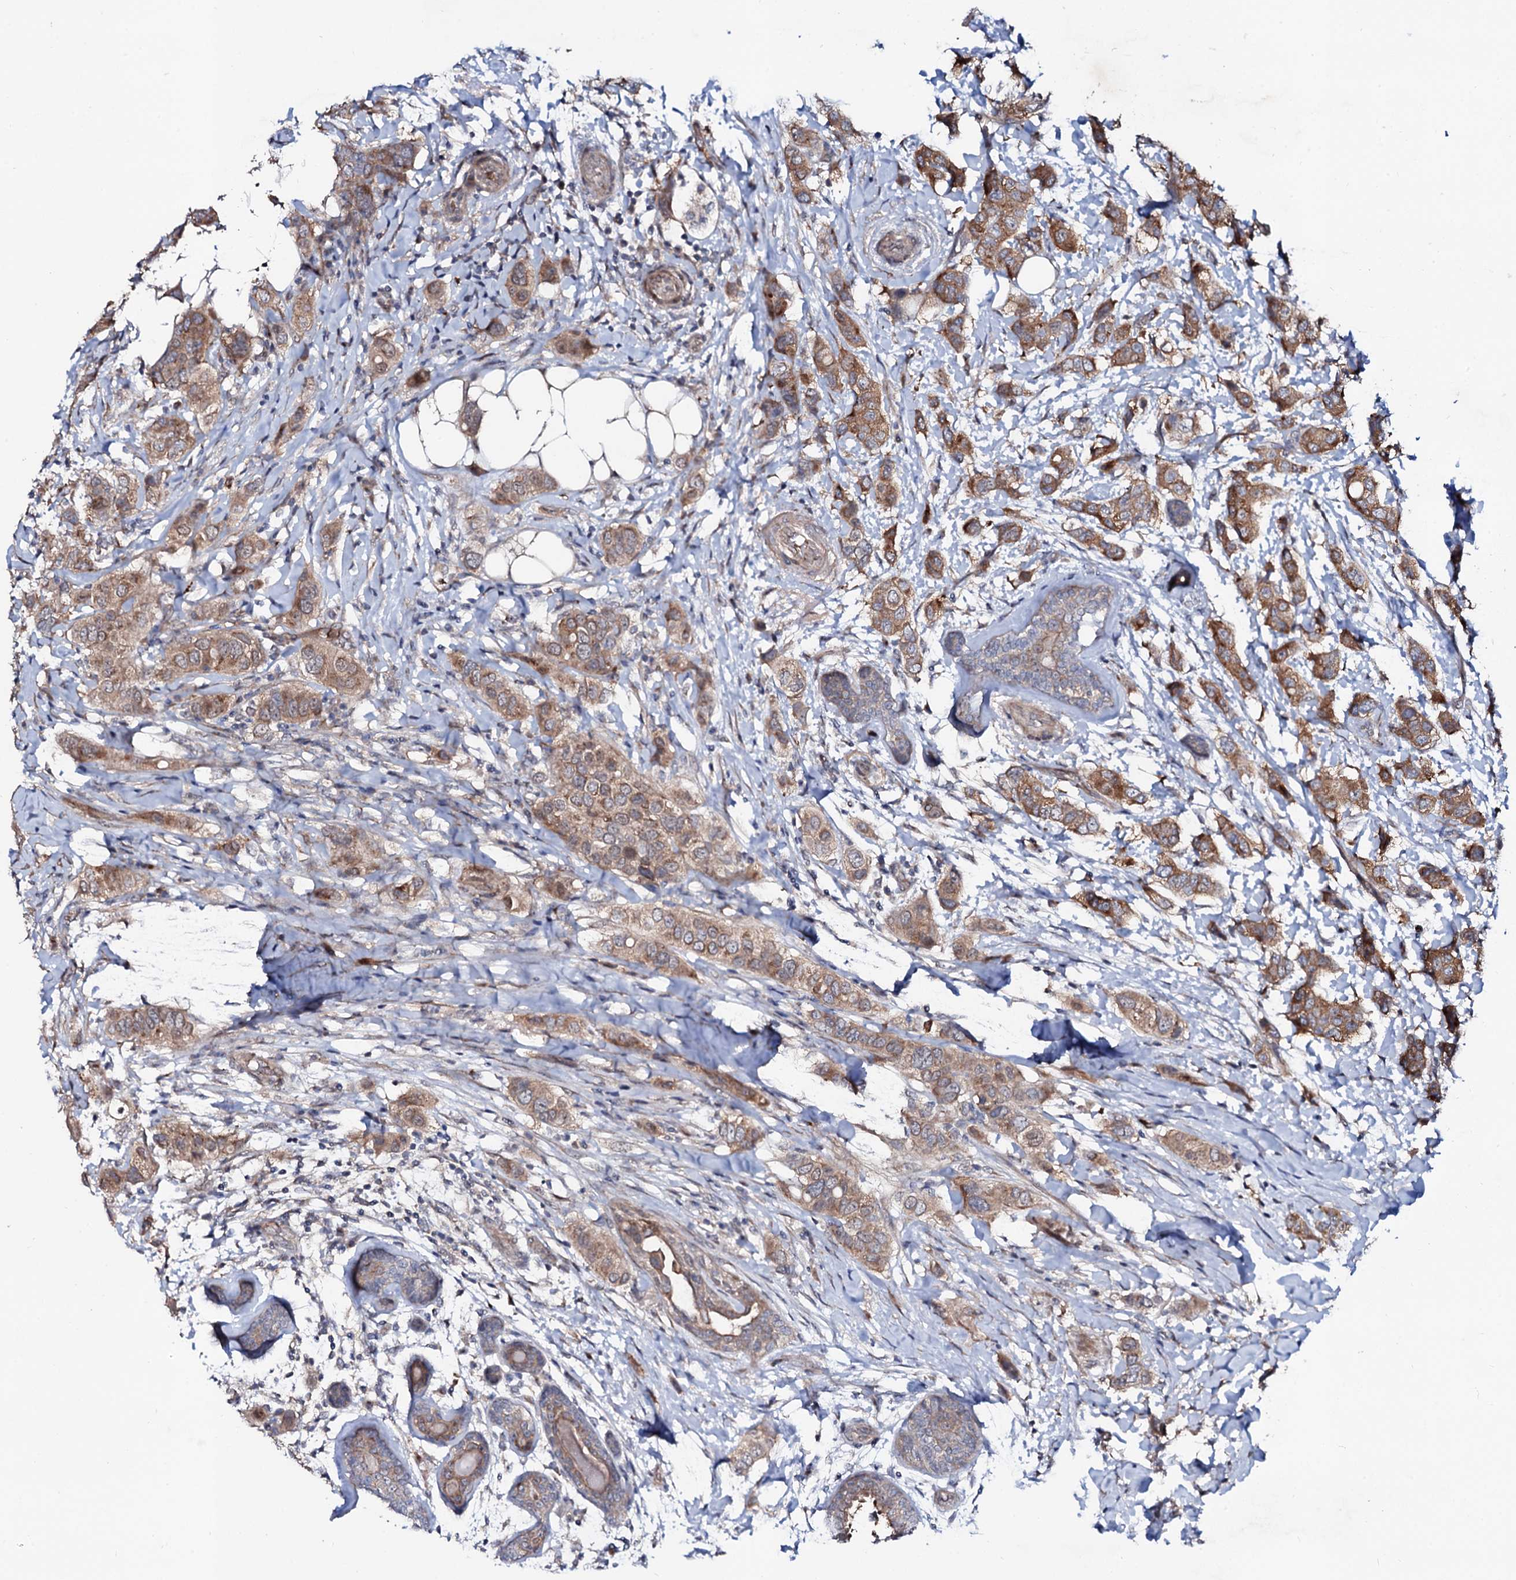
{"staining": {"intensity": "moderate", "quantity": ">75%", "location": "cytoplasmic/membranous"}, "tissue": "breast cancer", "cell_type": "Tumor cells", "image_type": "cancer", "snomed": [{"axis": "morphology", "description": "Lobular carcinoma"}, {"axis": "topography", "description": "Breast"}], "caption": "IHC of human breast cancer (lobular carcinoma) reveals medium levels of moderate cytoplasmic/membranous staining in approximately >75% of tumor cells.", "gene": "COG6", "patient": {"sex": "female", "age": 51}}